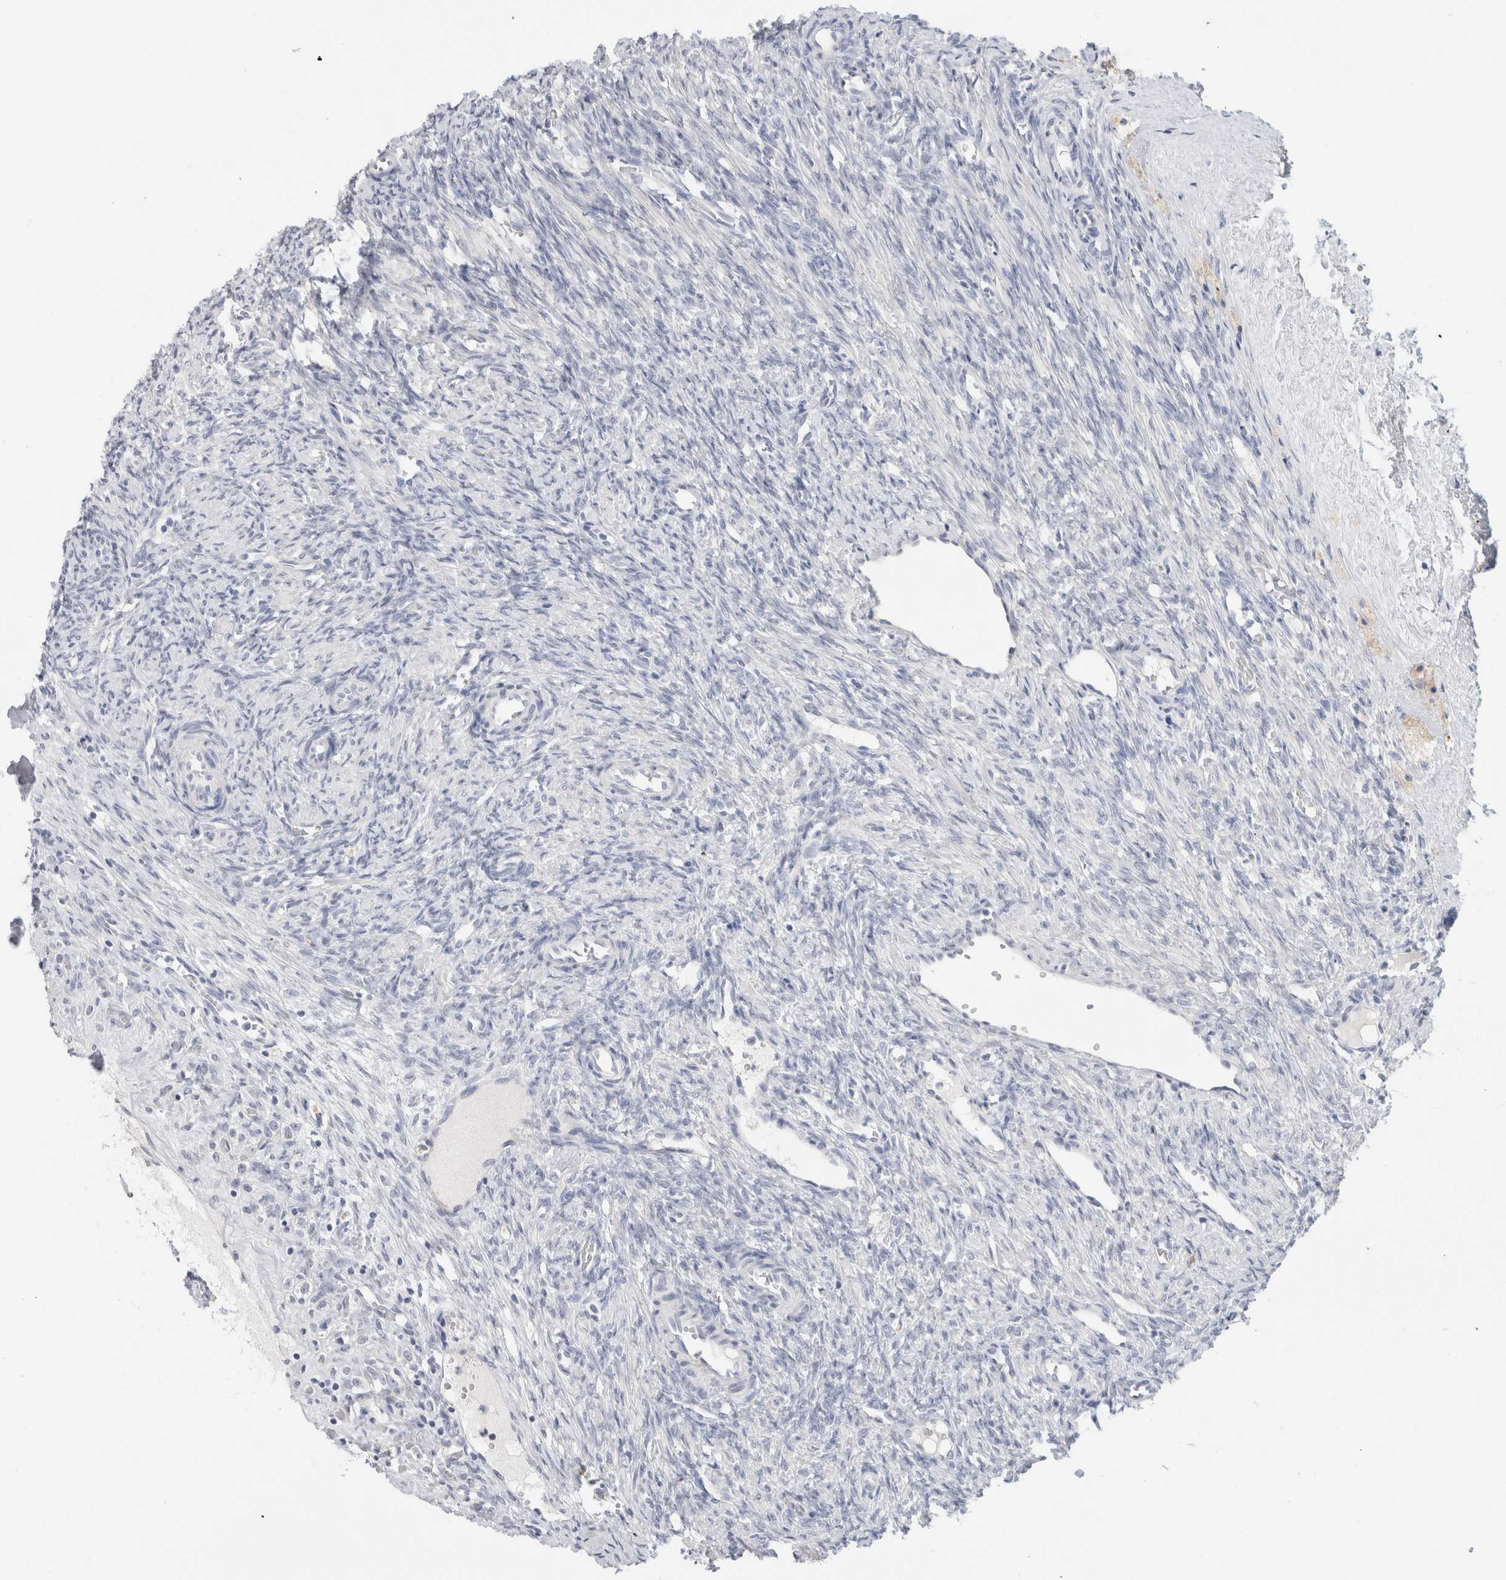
{"staining": {"intensity": "negative", "quantity": "none", "location": "none"}, "tissue": "ovary", "cell_type": "Follicle cells", "image_type": "normal", "snomed": [{"axis": "morphology", "description": "Normal tissue, NOS"}, {"axis": "topography", "description": "Ovary"}], "caption": "Ovary was stained to show a protein in brown. There is no significant expression in follicle cells. (Immunohistochemistry, brightfield microscopy, high magnification).", "gene": "BCAN", "patient": {"sex": "female", "age": 41}}